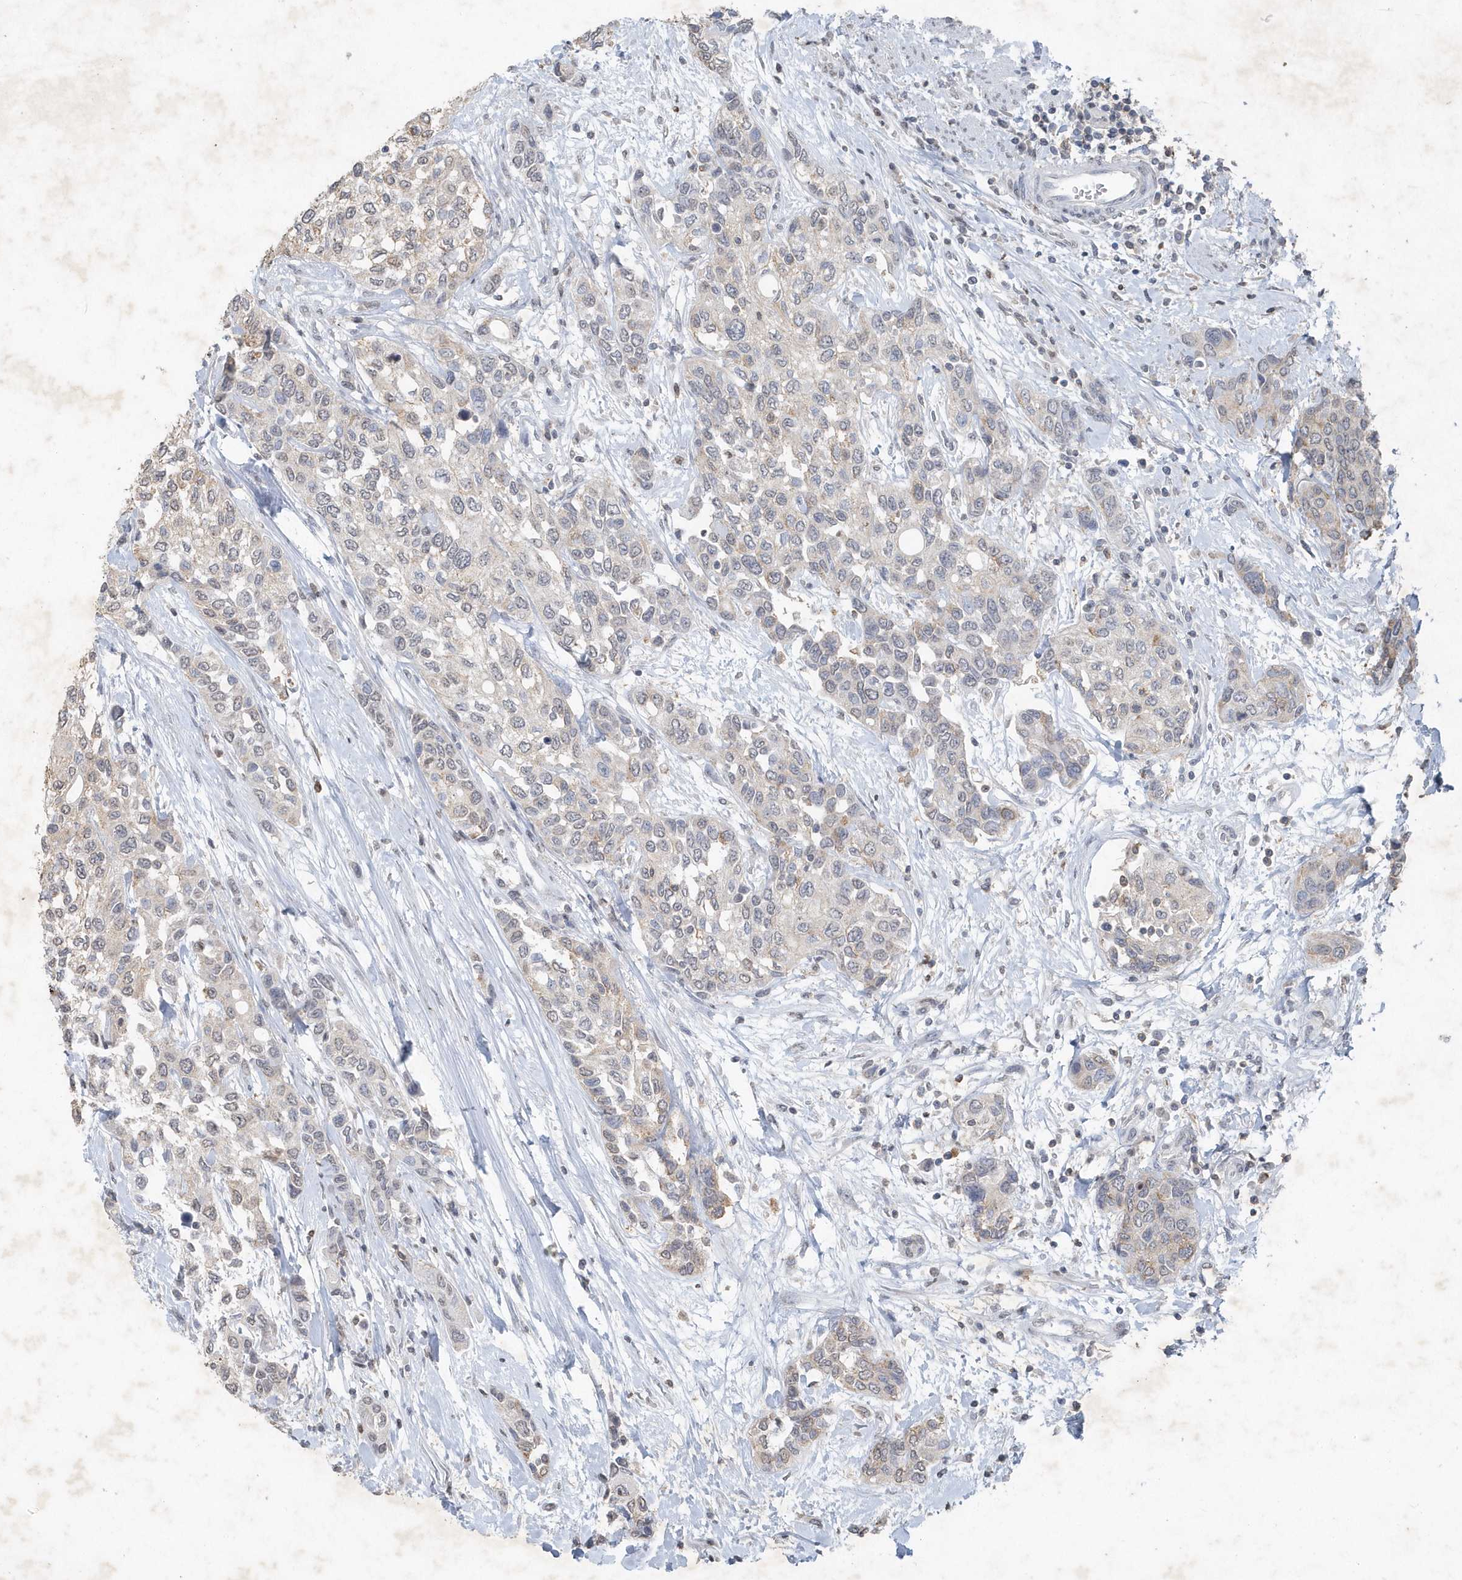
{"staining": {"intensity": "weak", "quantity": ">75%", "location": "cytoplasmic/membranous"}, "tissue": "urothelial cancer", "cell_type": "Tumor cells", "image_type": "cancer", "snomed": [{"axis": "morphology", "description": "Normal tissue, NOS"}, {"axis": "morphology", "description": "Urothelial carcinoma, High grade"}, {"axis": "topography", "description": "Vascular tissue"}, {"axis": "topography", "description": "Urinary bladder"}], "caption": "Immunohistochemical staining of urothelial carcinoma (high-grade) reveals low levels of weak cytoplasmic/membranous protein staining in about >75% of tumor cells.", "gene": "PDCD1", "patient": {"sex": "female", "age": 56}}